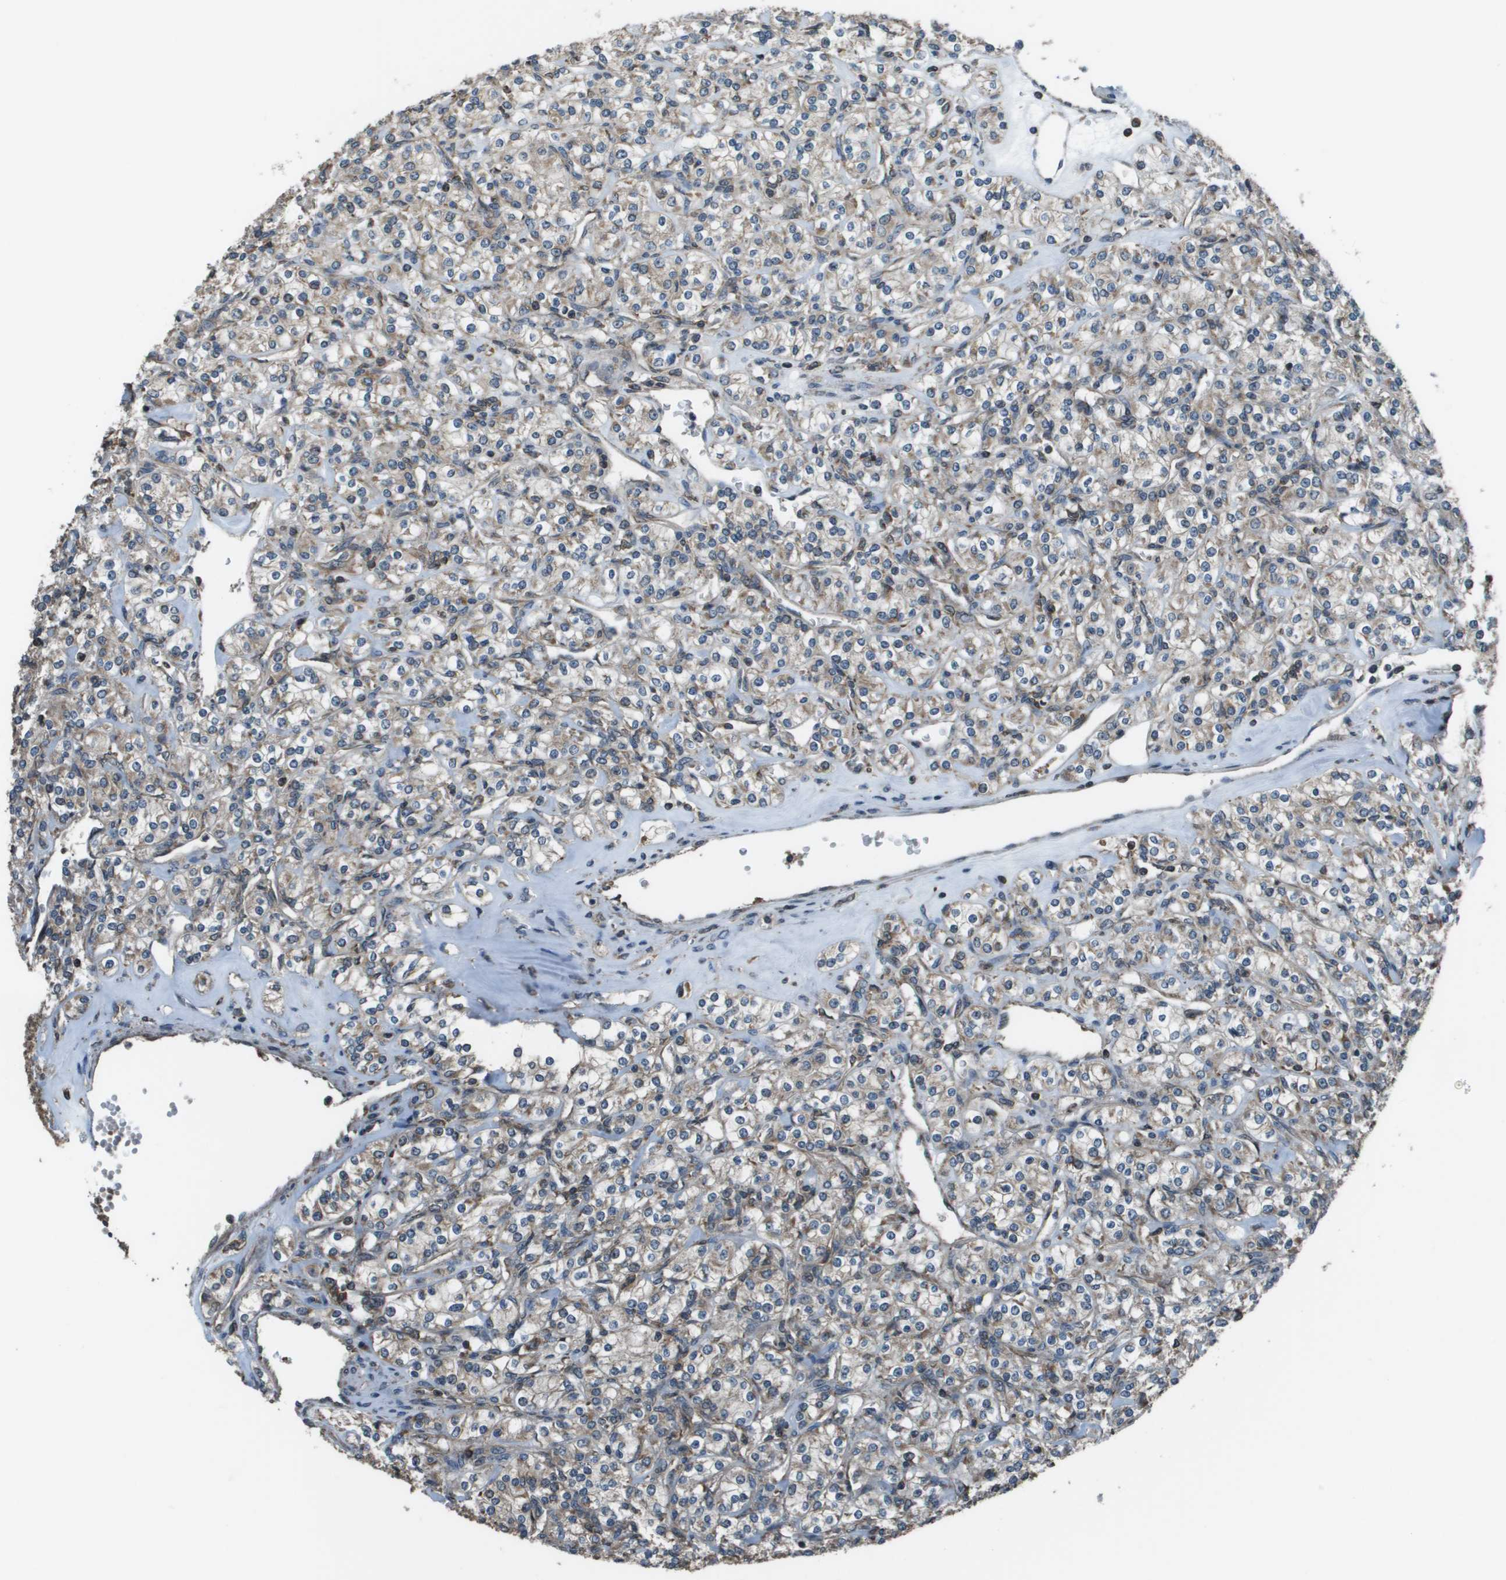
{"staining": {"intensity": "weak", "quantity": ">75%", "location": "cytoplasmic/membranous"}, "tissue": "renal cancer", "cell_type": "Tumor cells", "image_type": "cancer", "snomed": [{"axis": "morphology", "description": "Adenocarcinoma, NOS"}, {"axis": "topography", "description": "Kidney"}], "caption": "Approximately >75% of tumor cells in adenocarcinoma (renal) show weak cytoplasmic/membranous protein expression as visualized by brown immunohistochemical staining.", "gene": "PLPBP", "patient": {"sex": "male", "age": 77}}